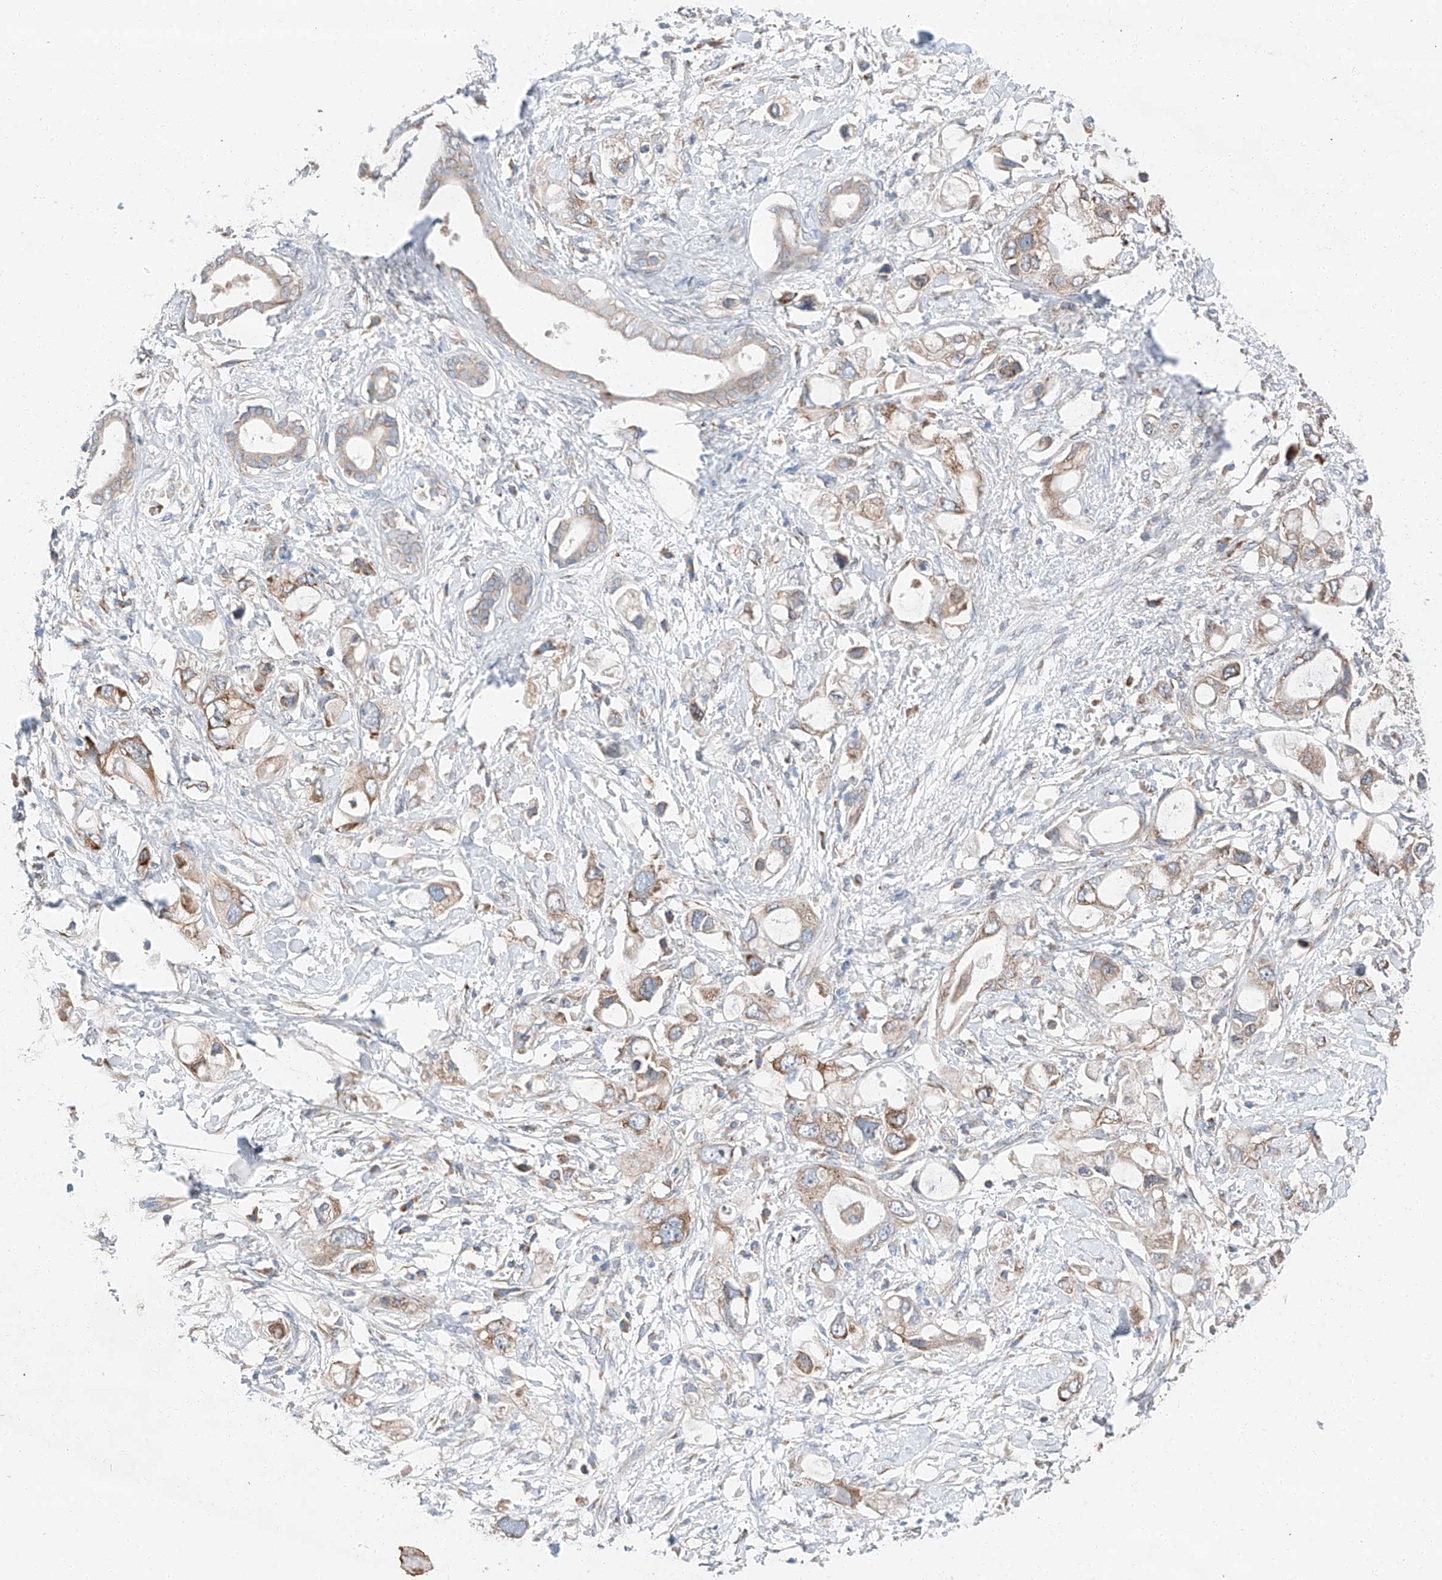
{"staining": {"intensity": "moderate", "quantity": "25%-75%", "location": "cytoplasmic/membranous"}, "tissue": "pancreatic cancer", "cell_type": "Tumor cells", "image_type": "cancer", "snomed": [{"axis": "morphology", "description": "Adenocarcinoma, NOS"}, {"axis": "topography", "description": "Pancreas"}], "caption": "Protein expression by IHC displays moderate cytoplasmic/membranous positivity in approximately 25%-75% of tumor cells in pancreatic cancer (adenocarcinoma).", "gene": "ZC3H15", "patient": {"sex": "female", "age": 56}}